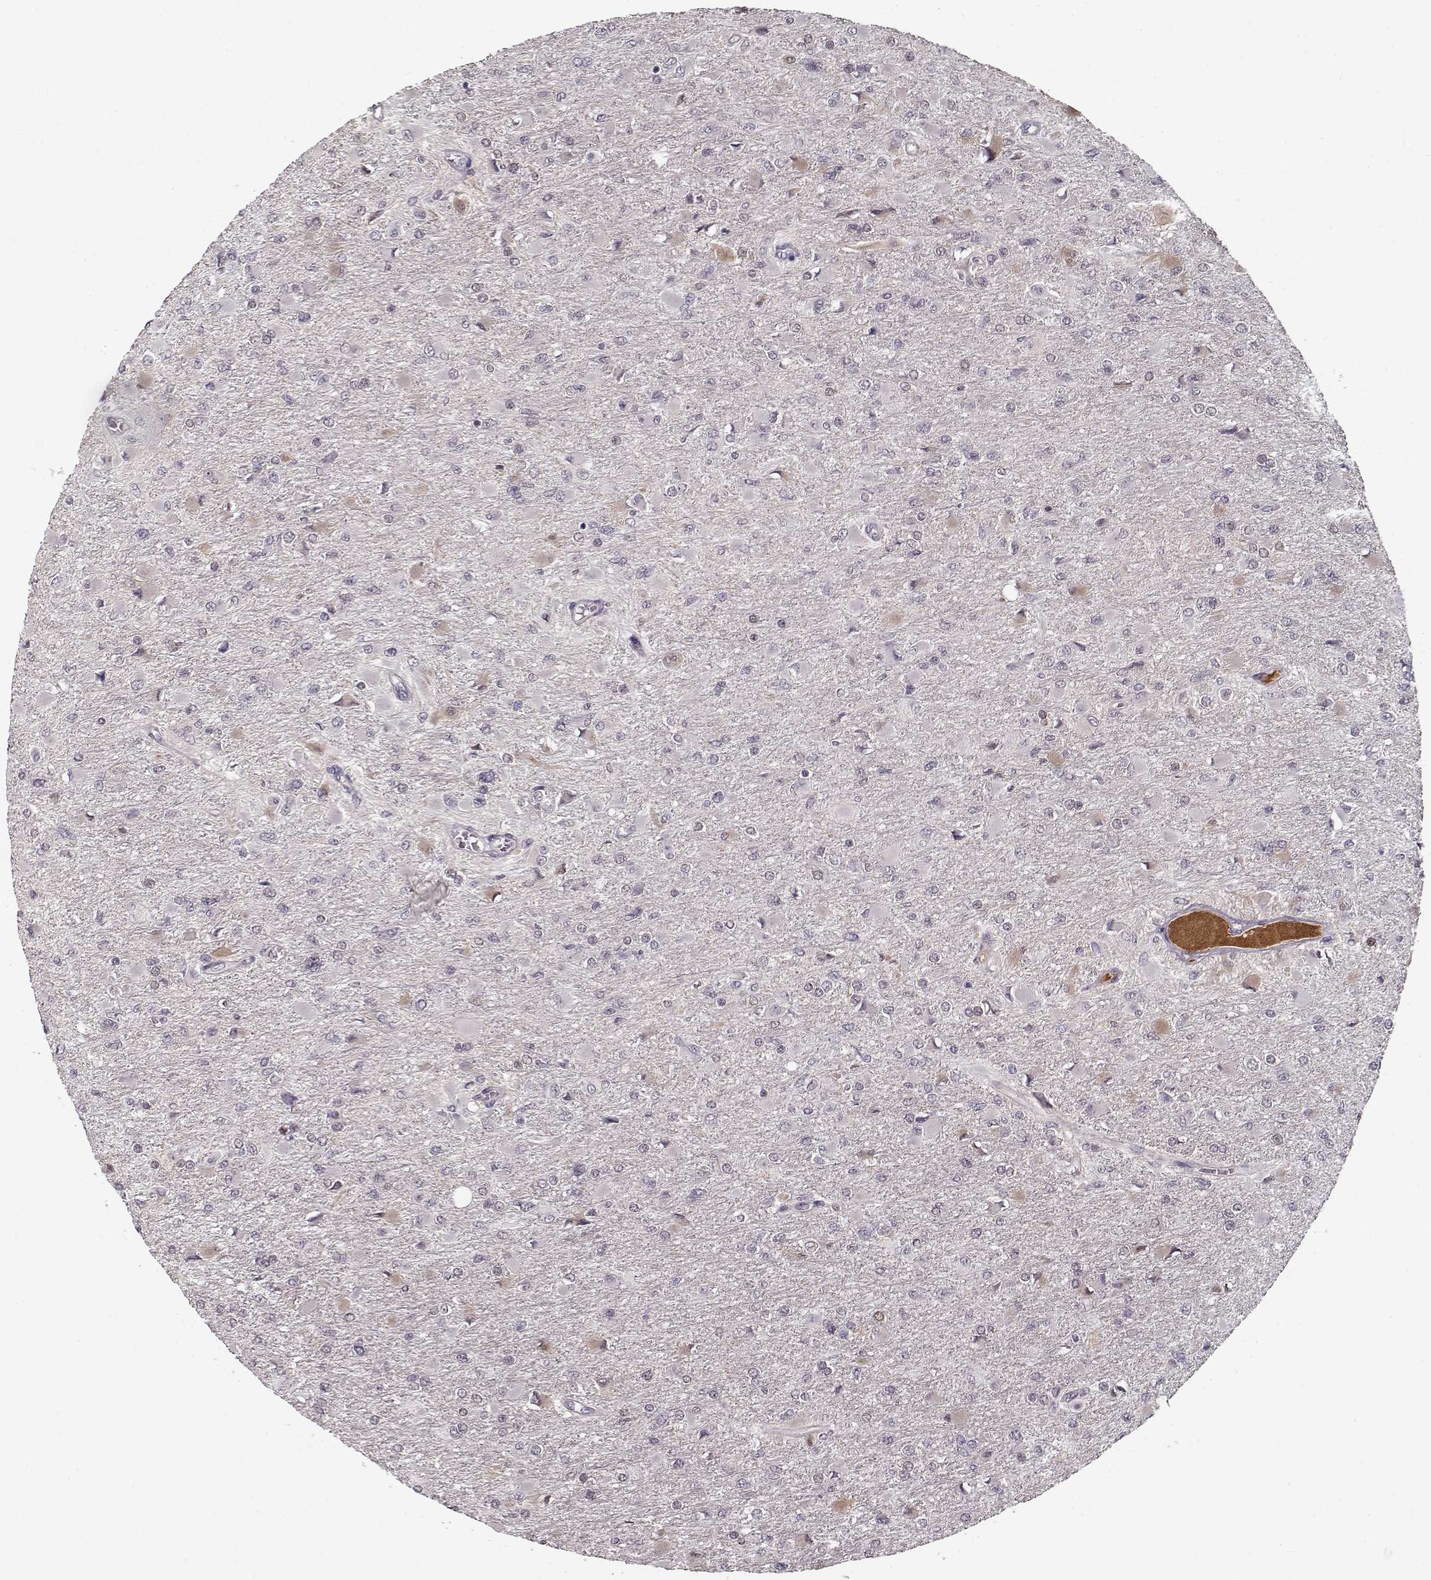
{"staining": {"intensity": "negative", "quantity": "none", "location": "none"}, "tissue": "glioma", "cell_type": "Tumor cells", "image_type": "cancer", "snomed": [{"axis": "morphology", "description": "Glioma, malignant, High grade"}, {"axis": "topography", "description": "Cerebral cortex"}], "caption": "Immunohistochemistry photomicrograph of human glioma stained for a protein (brown), which exhibits no positivity in tumor cells. Nuclei are stained in blue.", "gene": "AFM", "patient": {"sex": "female", "age": 36}}